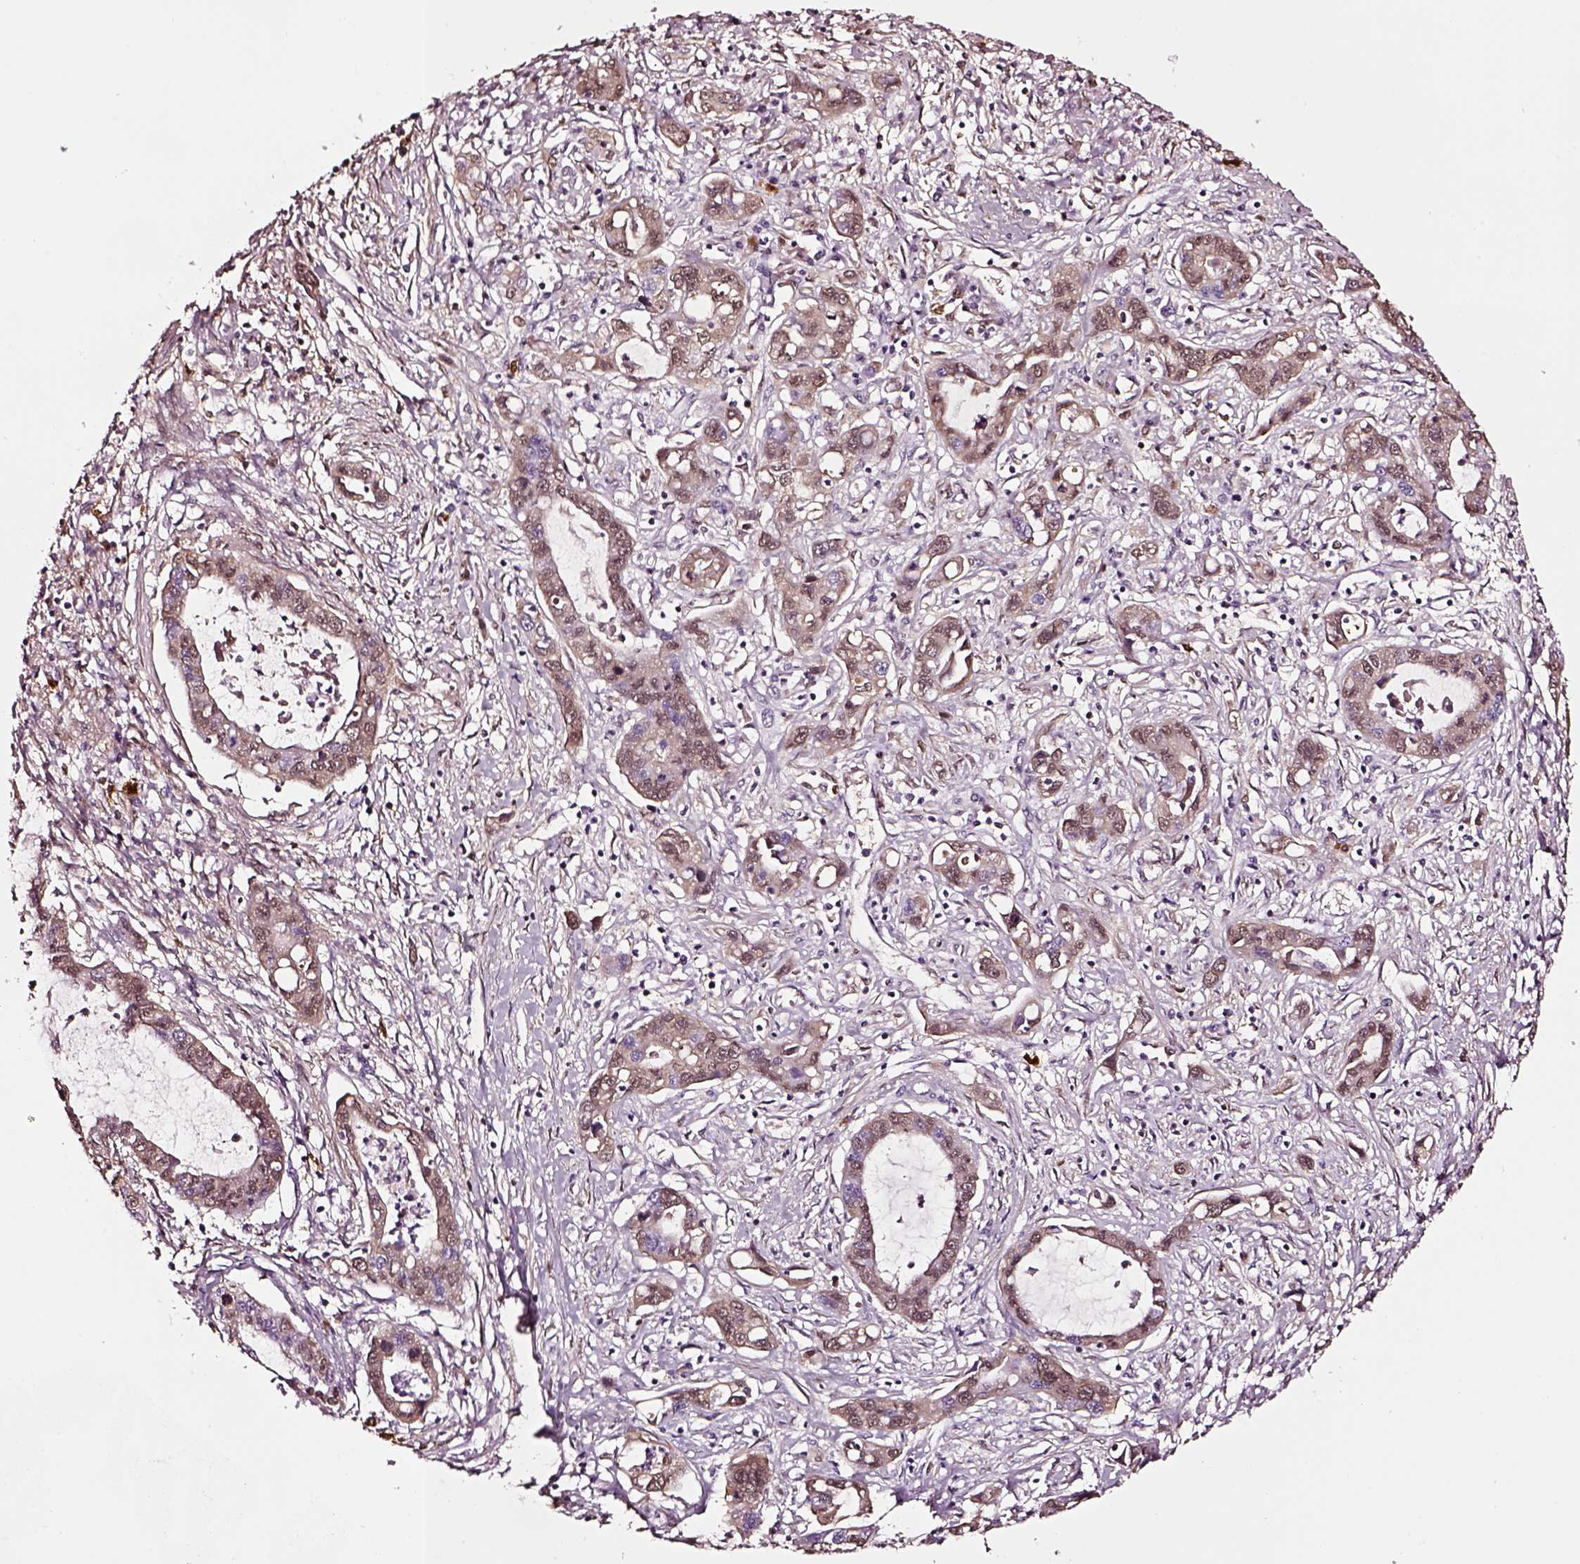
{"staining": {"intensity": "weak", "quantity": "25%-75%", "location": "cytoplasmic/membranous"}, "tissue": "liver cancer", "cell_type": "Tumor cells", "image_type": "cancer", "snomed": [{"axis": "morphology", "description": "Cholangiocarcinoma"}, {"axis": "topography", "description": "Liver"}], "caption": "The photomicrograph displays a brown stain indicating the presence of a protein in the cytoplasmic/membranous of tumor cells in liver cancer. (DAB (3,3'-diaminobenzidine) = brown stain, brightfield microscopy at high magnification).", "gene": "TF", "patient": {"sex": "male", "age": 58}}